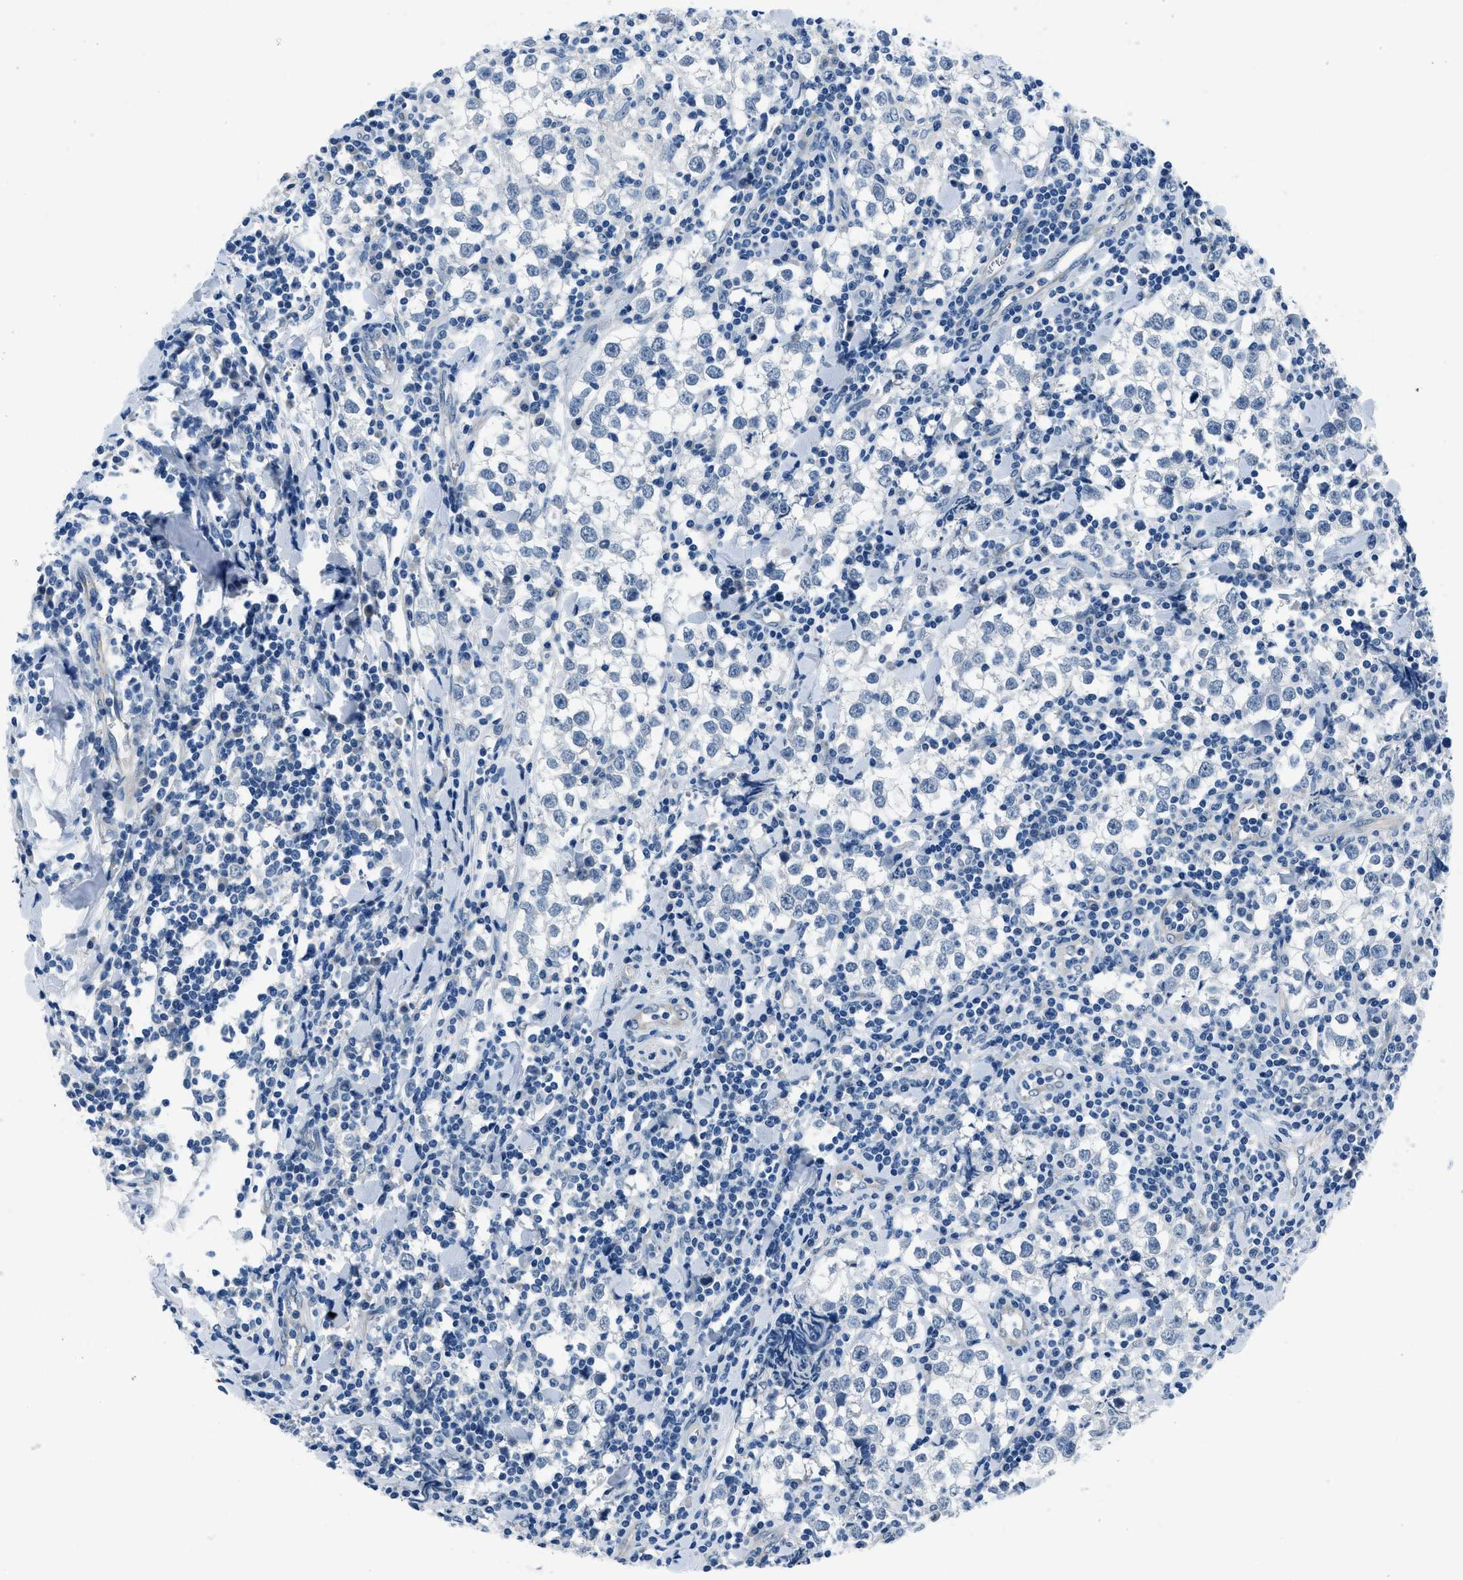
{"staining": {"intensity": "negative", "quantity": "none", "location": "none"}, "tissue": "testis cancer", "cell_type": "Tumor cells", "image_type": "cancer", "snomed": [{"axis": "morphology", "description": "Seminoma, NOS"}, {"axis": "morphology", "description": "Carcinoma, Embryonal, NOS"}, {"axis": "topography", "description": "Testis"}], "caption": "This micrograph is of testis cancer stained with immunohistochemistry (IHC) to label a protein in brown with the nuclei are counter-stained blue. There is no positivity in tumor cells.", "gene": "GJA3", "patient": {"sex": "male", "age": 36}}